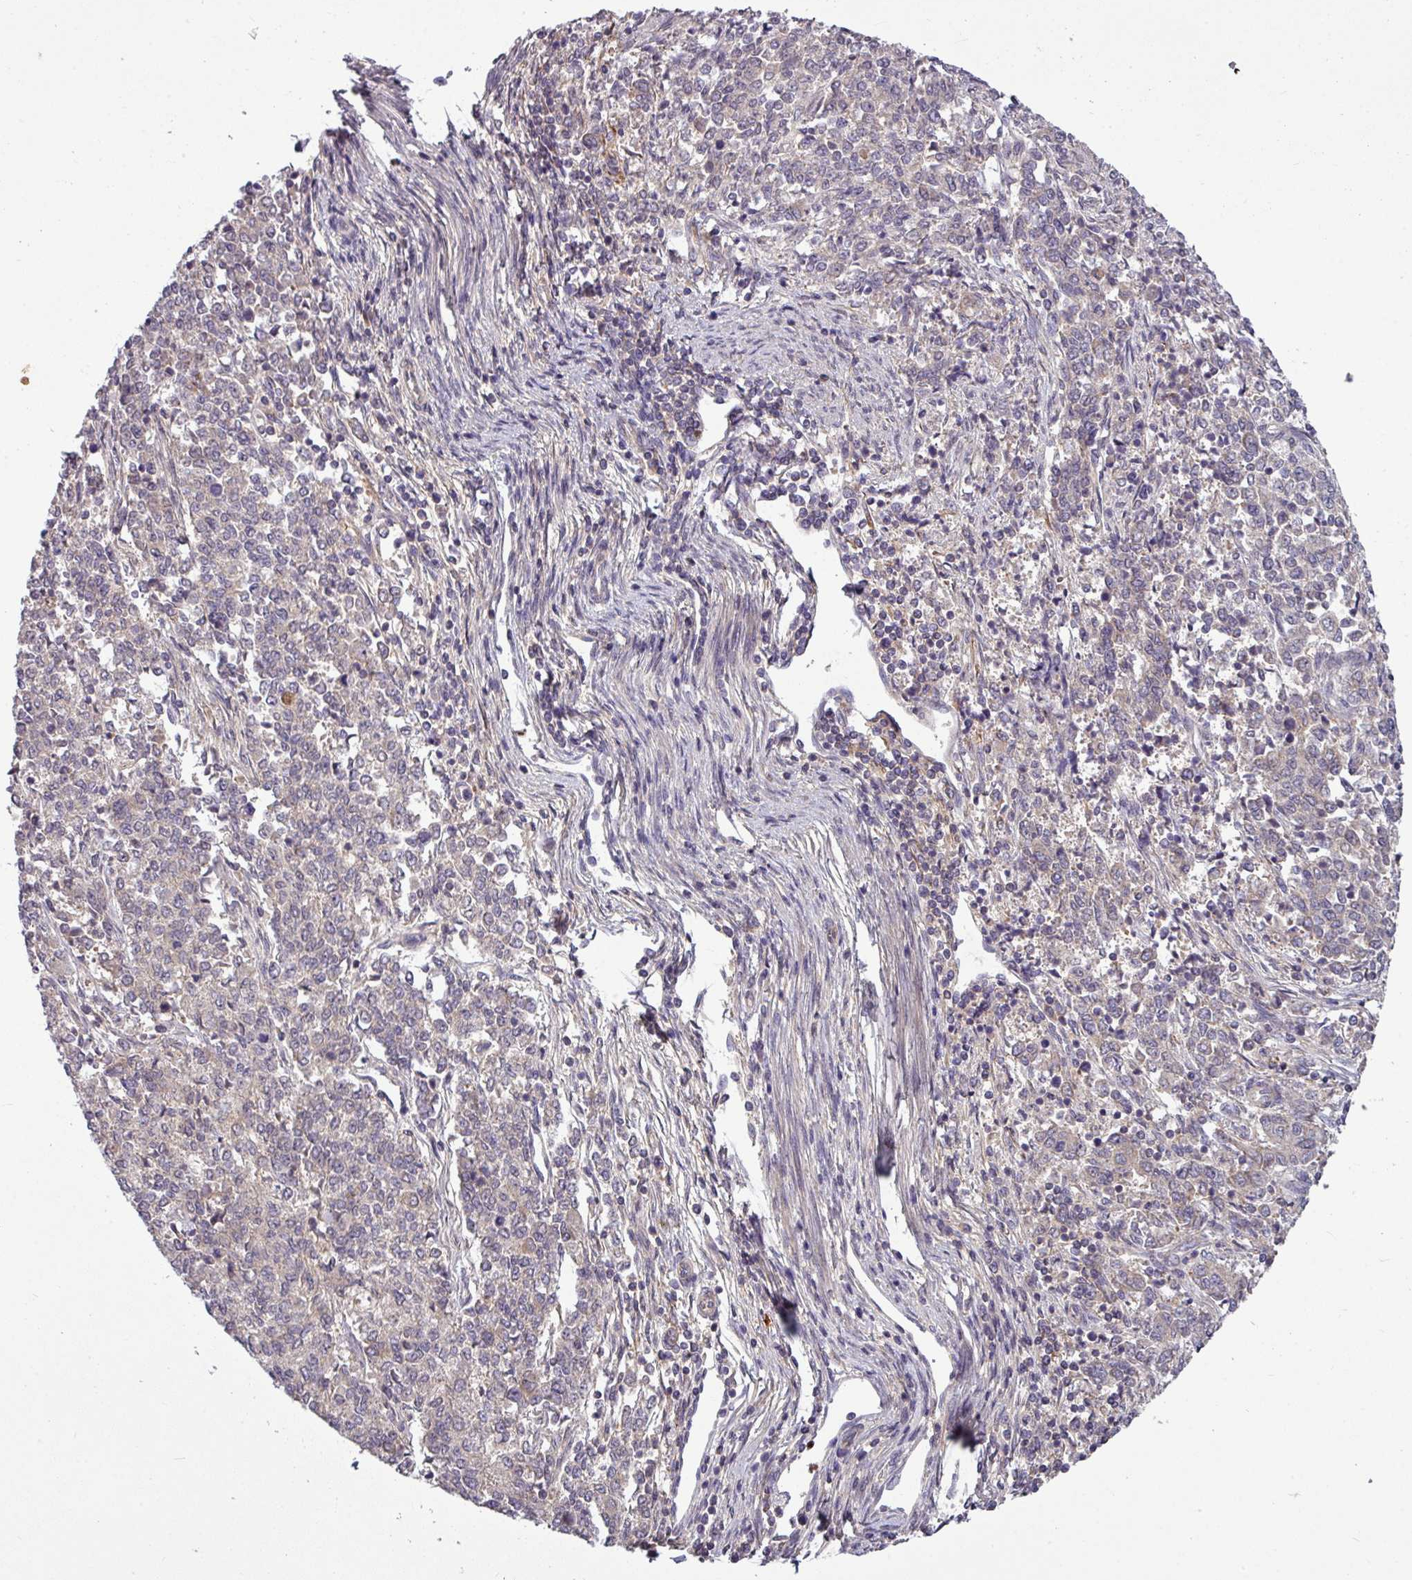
{"staining": {"intensity": "negative", "quantity": "none", "location": "none"}, "tissue": "endometrial cancer", "cell_type": "Tumor cells", "image_type": "cancer", "snomed": [{"axis": "morphology", "description": "Adenocarcinoma, NOS"}, {"axis": "topography", "description": "Endometrium"}], "caption": "Photomicrograph shows no significant protein staining in tumor cells of endometrial cancer.", "gene": "PAPLN", "patient": {"sex": "female", "age": 50}}